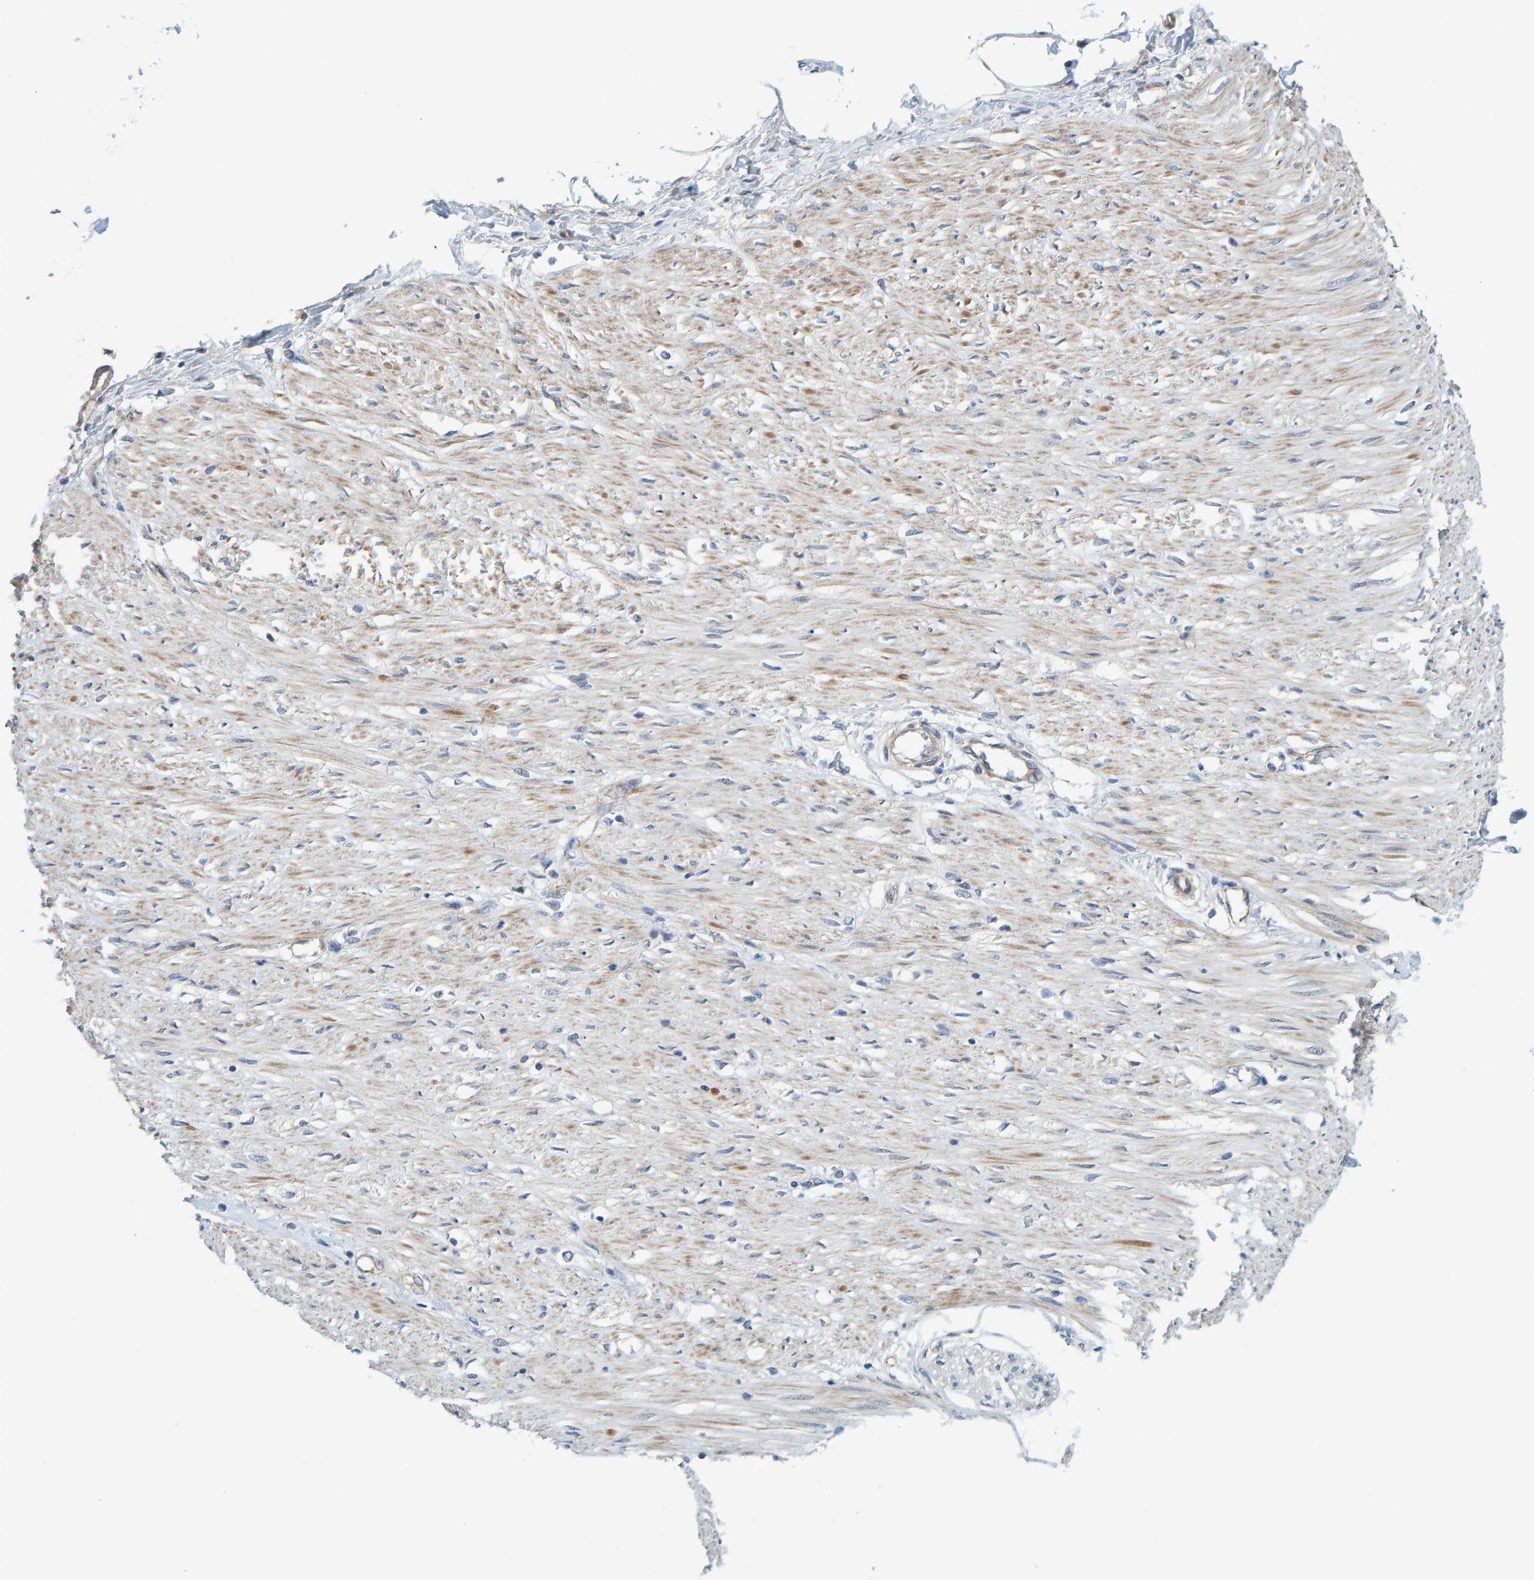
{"staining": {"intensity": "weak", "quantity": "<25%", "location": "cytoplasmic/membranous"}, "tissue": "adipose tissue", "cell_type": "Adipocytes", "image_type": "normal", "snomed": [{"axis": "morphology", "description": "Normal tissue, NOS"}, {"axis": "morphology", "description": "Adenocarcinoma, NOS"}, {"axis": "topography", "description": "Colon"}, {"axis": "topography", "description": "Peripheral nerve tissue"}], "caption": "Adipocytes show no significant staining in benign adipose tissue. (DAB immunohistochemistry visualized using brightfield microscopy, high magnification).", "gene": "KRBA2", "patient": {"sex": "male", "age": 14}}